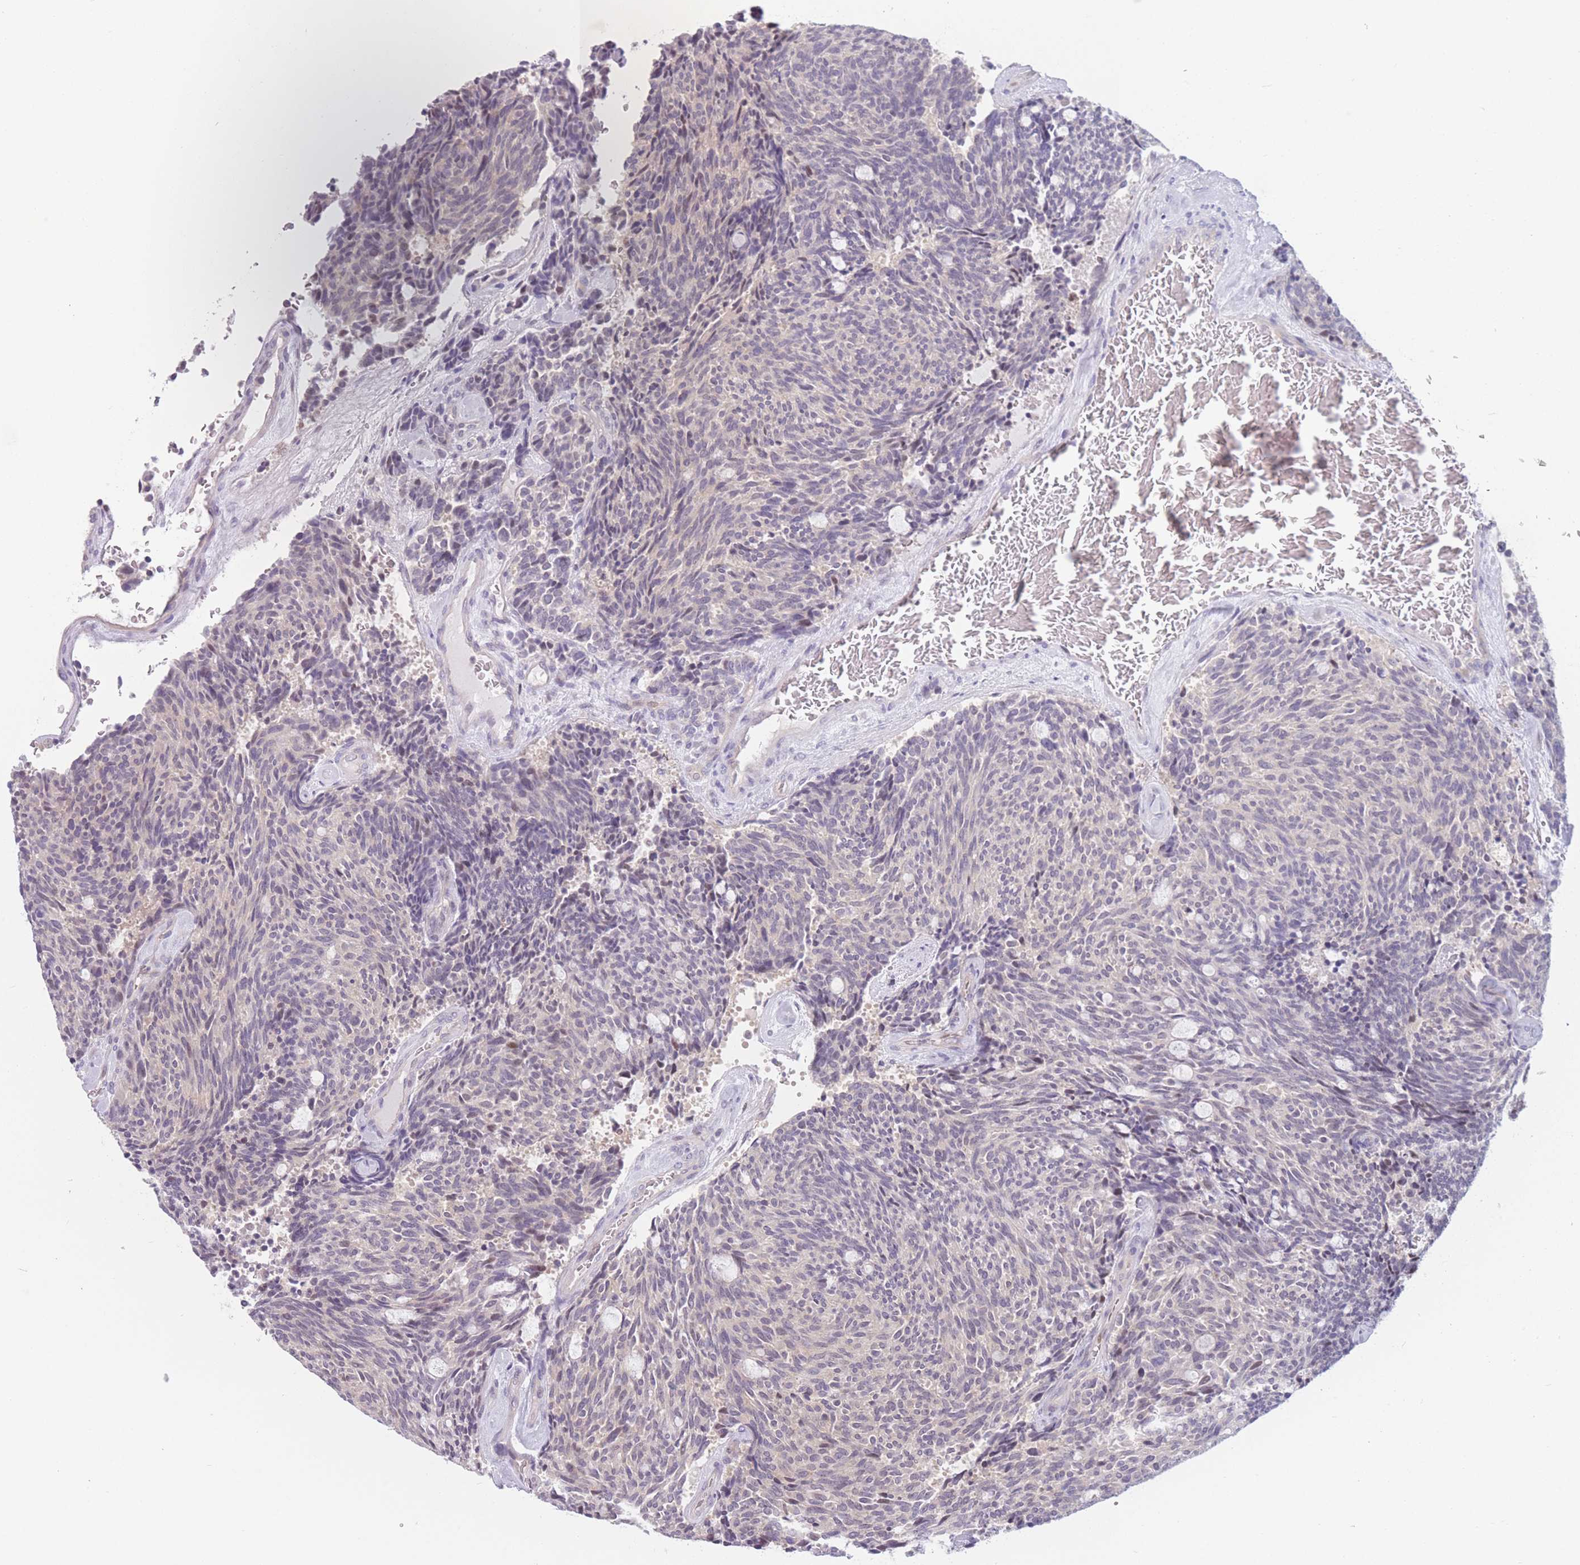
{"staining": {"intensity": "negative", "quantity": "none", "location": "none"}, "tissue": "carcinoid", "cell_type": "Tumor cells", "image_type": "cancer", "snomed": [{"axis": "morphology", "description": "Carcinoid, malignant, NOS"}, {"axis": "topography", "description": "Pancreas"}], "caption": "Immunohistochemistry (IHC) image of neoplastic tissue: carcinoid stained with DAB reveals no significant protein expression in tumor cells.", "gene": "ZNF439", "patient": {"sex": "female", "age": 54}}